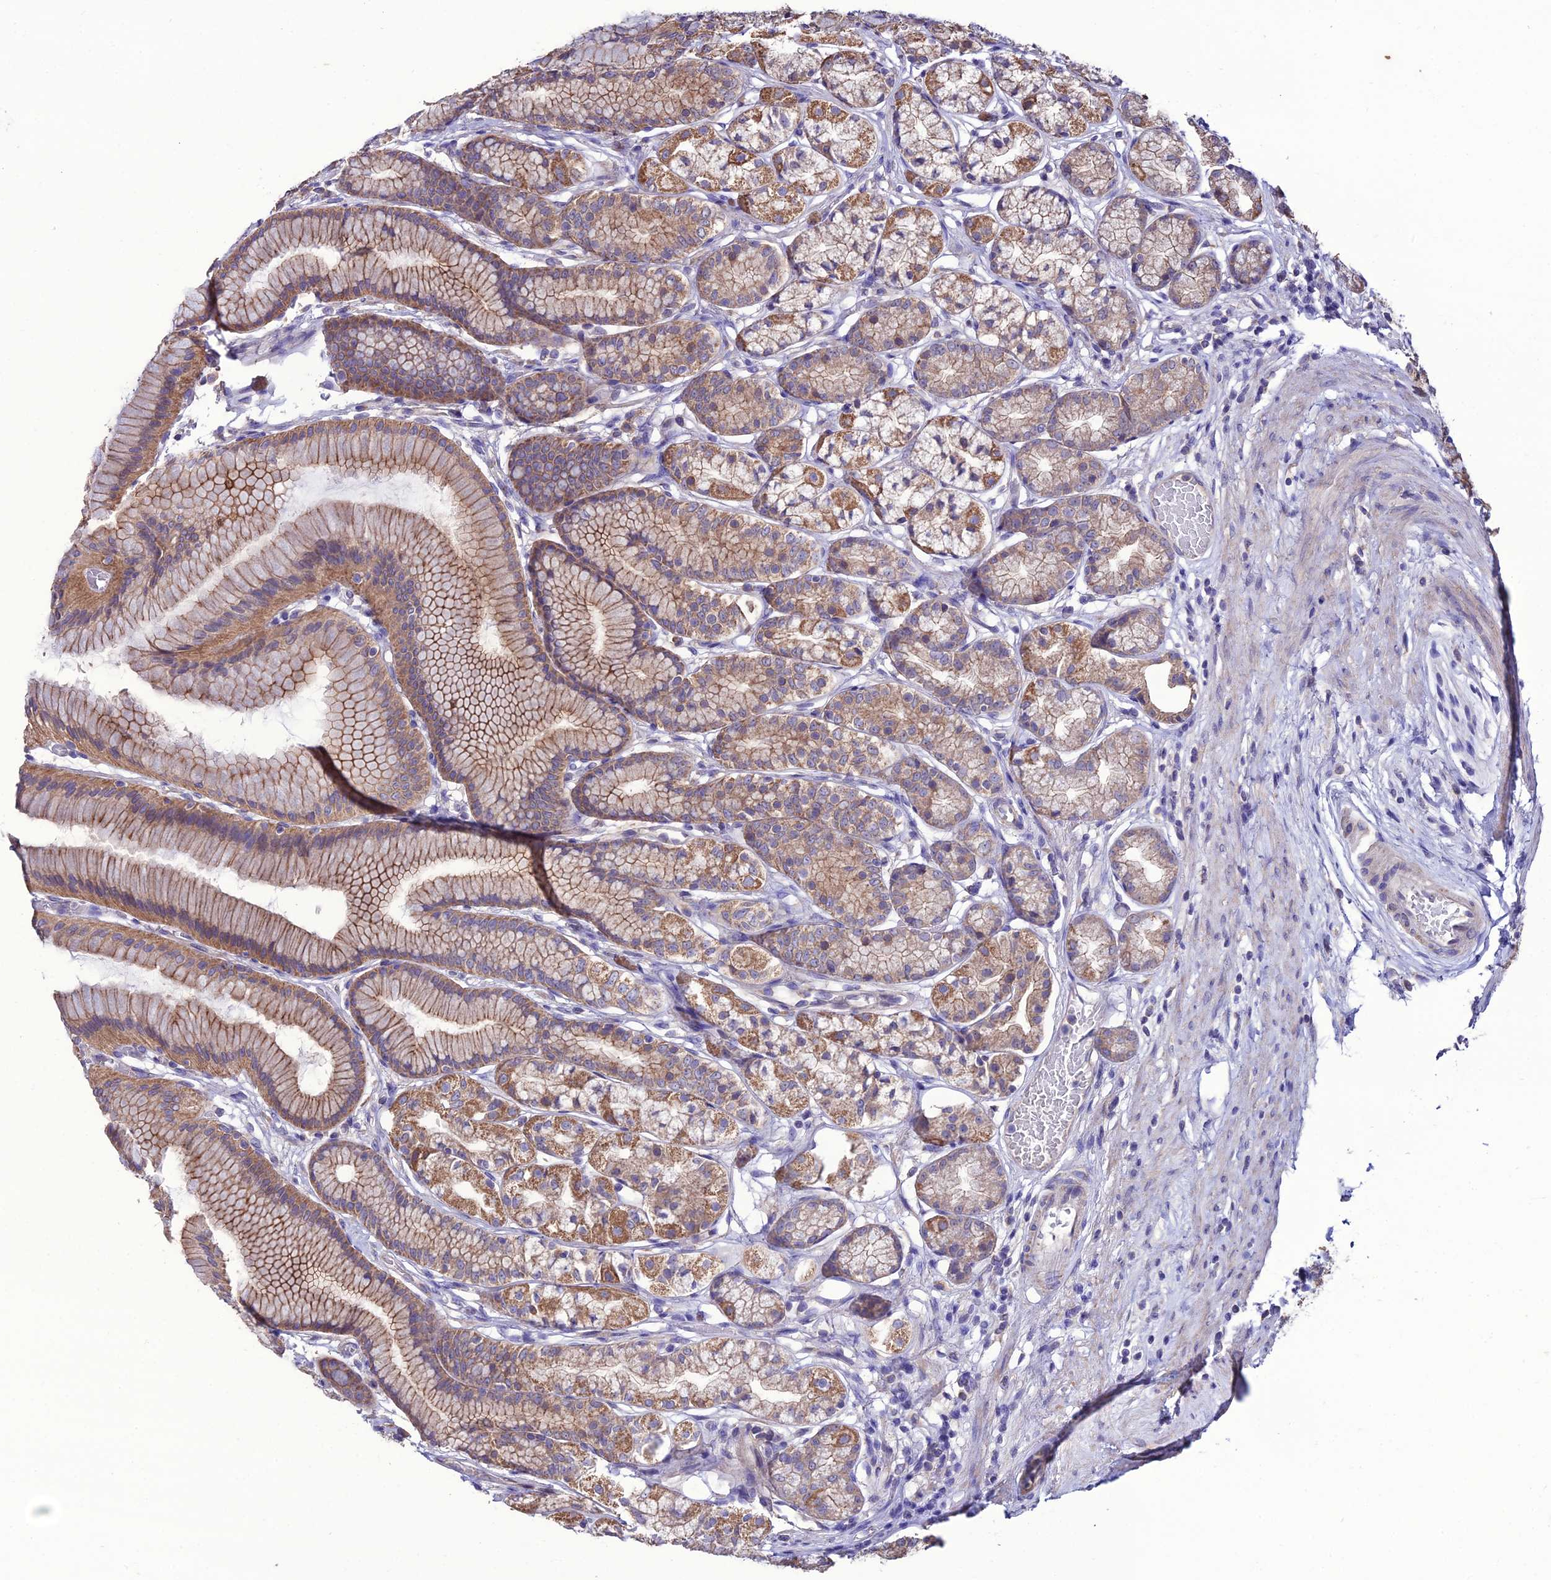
{"staining": {"intensity": "moderate", "quantity": ">75%", "location": "cytoplasmic/membranous"}, "tissue": "stomach", "cell_type": "Glandular cells", "image_type": "normal", "snomed": [{"axis": "morphology", "description": "Normal tissue, NOS"}, {"axis": "morphology", "description": "Adenocarcinoma, NOS"}, {"axis": "morphology", "description": "Adenocarcinoma, High grade"}, {"axis": "topography", "description": "Stomach, upper"}, {"axis": "topography", "description": "Stomach"}], "caption": "Moderate cytoplasmic/membranous protein expression is identified in approximately >75% of glandular cells in stomach.", "gene": "HOGA1", "patient": {"sex": "female", "age": 65}}